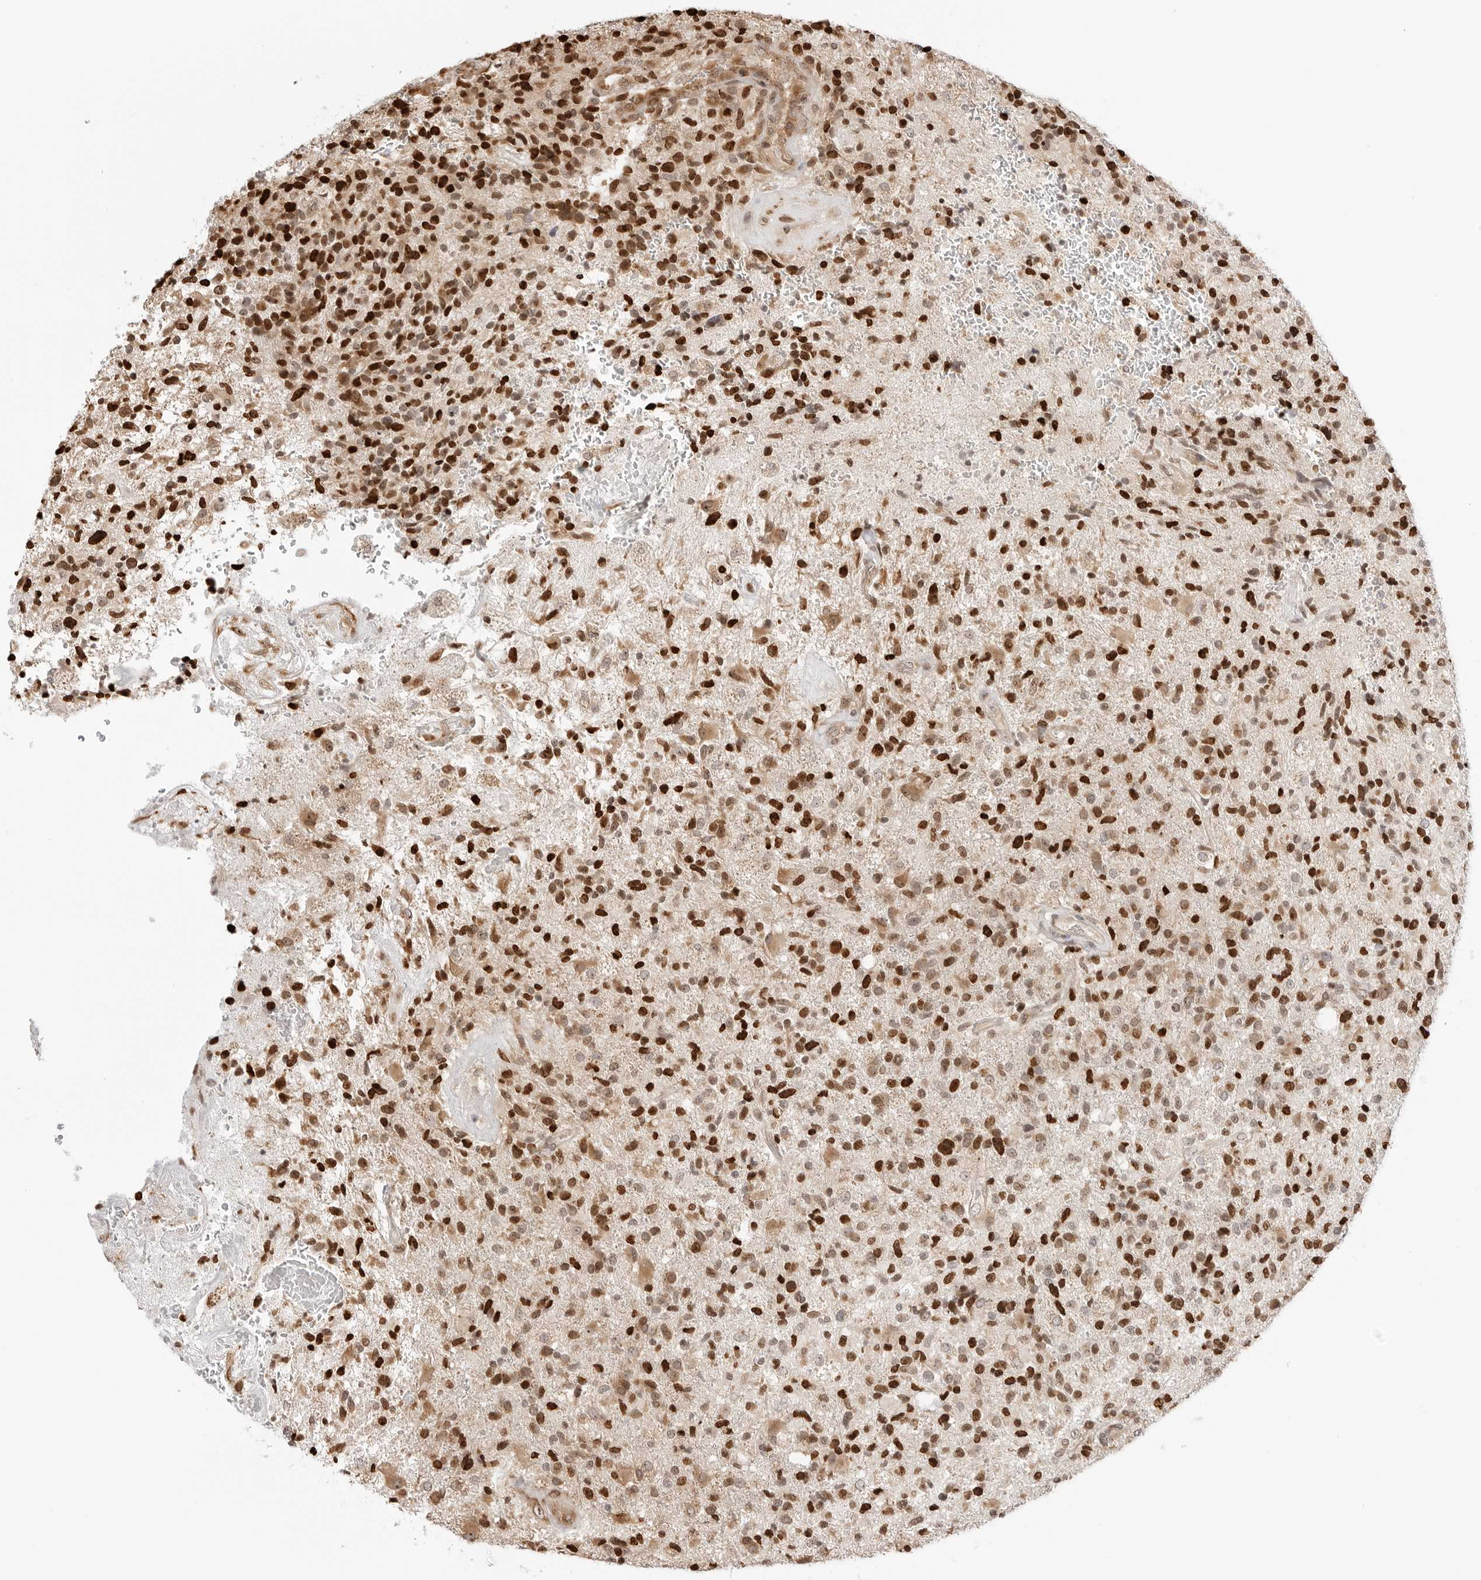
{"staining": {"intensity": "strong", "quantity": ">75%", "location": "nuclear"}, "tissue": "glioma", "cell_type": "Tumor cells", "image_type": "cancer", "snomed": [{"axis": "morphology", "description": "Glioma, malignant, High grade"}, {"axis": "topography", "description": "Brain"}], "caption": "High-magnification brightfield microscopy of malignant glioma (high-grade) stained with DAB (3,3'-diaminobenzidine) (brown) and counterstained with hematoxylin (blue). tumor cells exhibit strong nuclear staining is appreciated in approximately>75% of cells.", "gene": "FKBP14", "patient": {"sex": "male", "age": 72}}